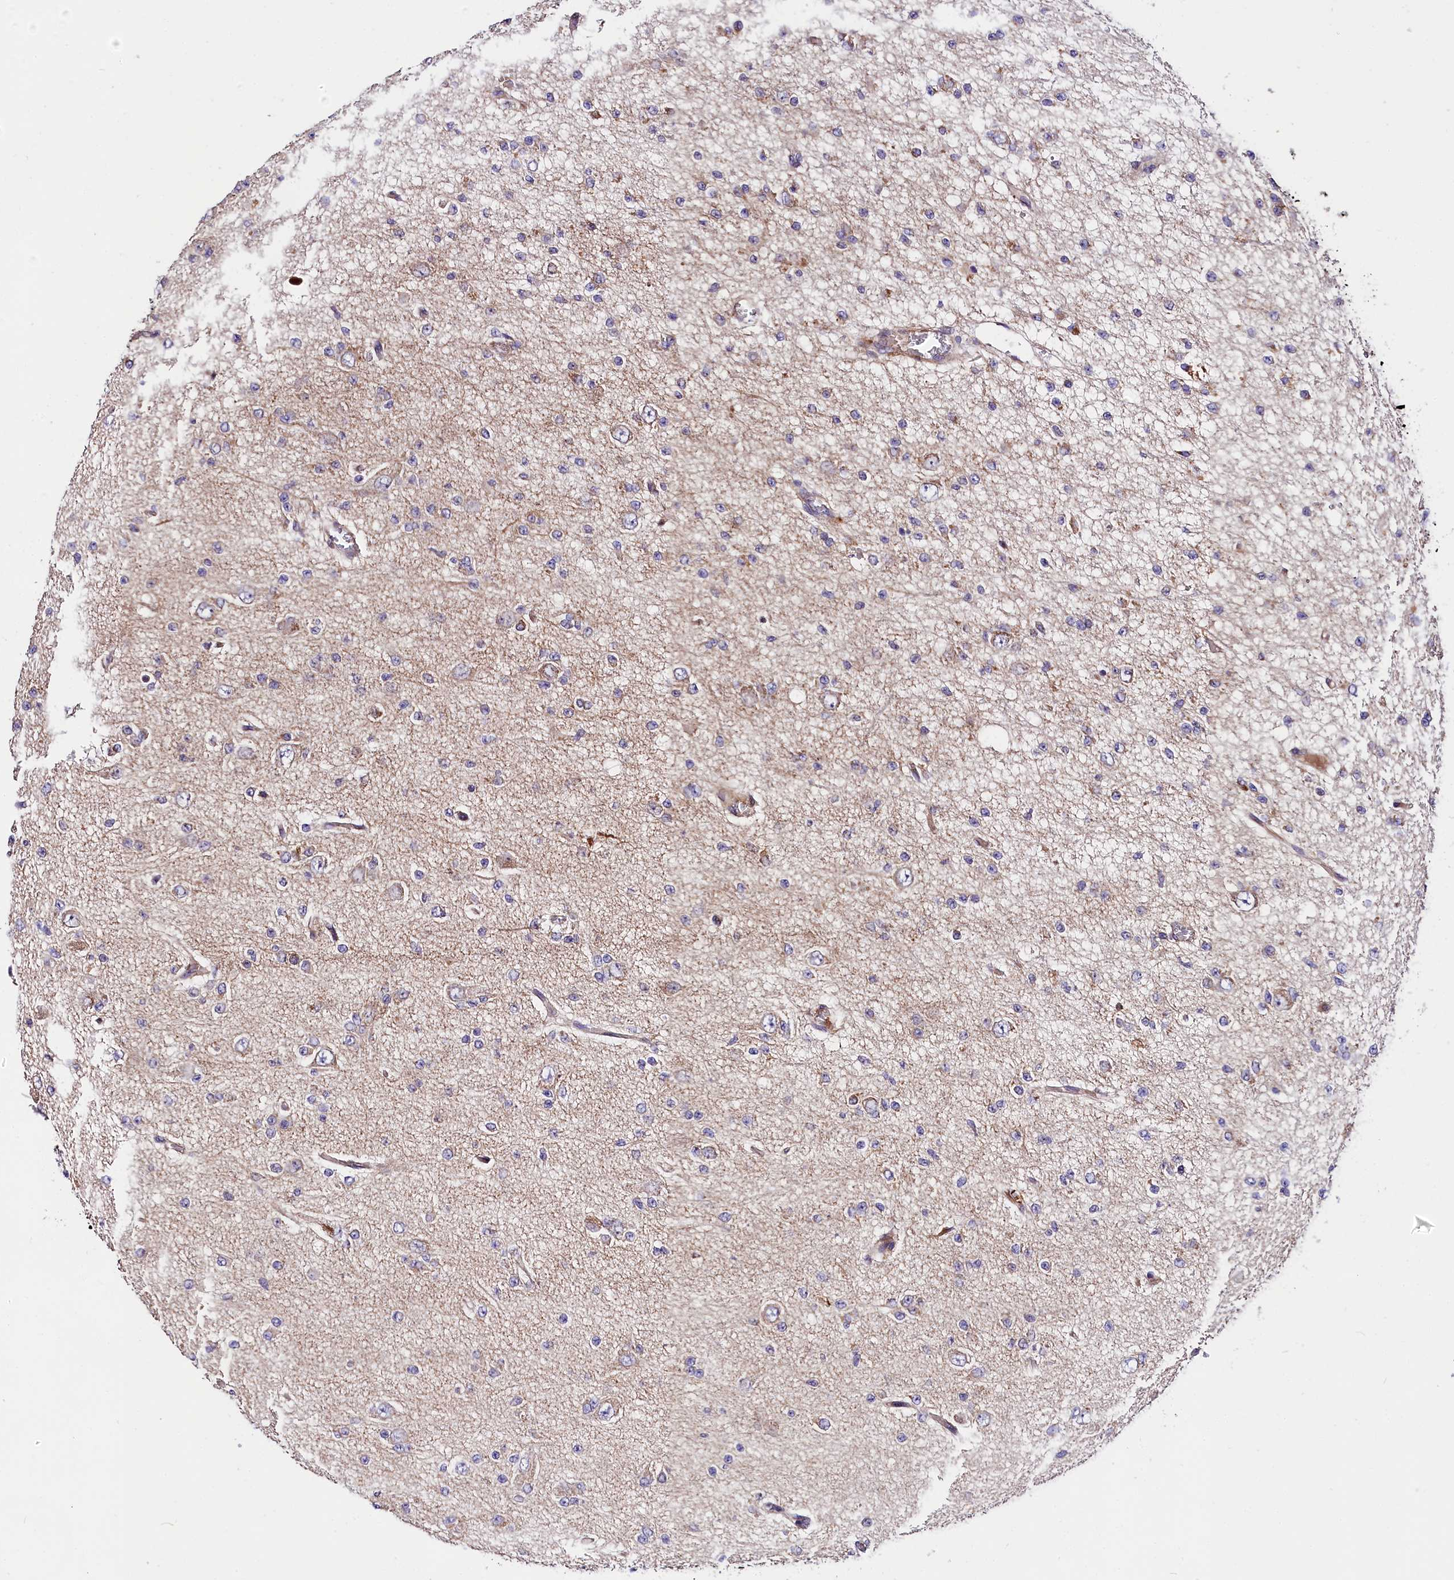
{"staining": {"intensity": "negative", "quantity": "none", "location": "none"}, "tissue": "glioma", "cell_type": "Tumor cells", "image_type": "cancer", "snomed": [{"axis": "morphology", "description": "Glioma, malignant, Low grade"}, {"axis": "topography", "description": "Brain"}], "caption": "The histopathology image demonstrates no staining of tumor cells in glioma.", "gene": "SPG11", "patient": {"sex": "male", "age": 38}}